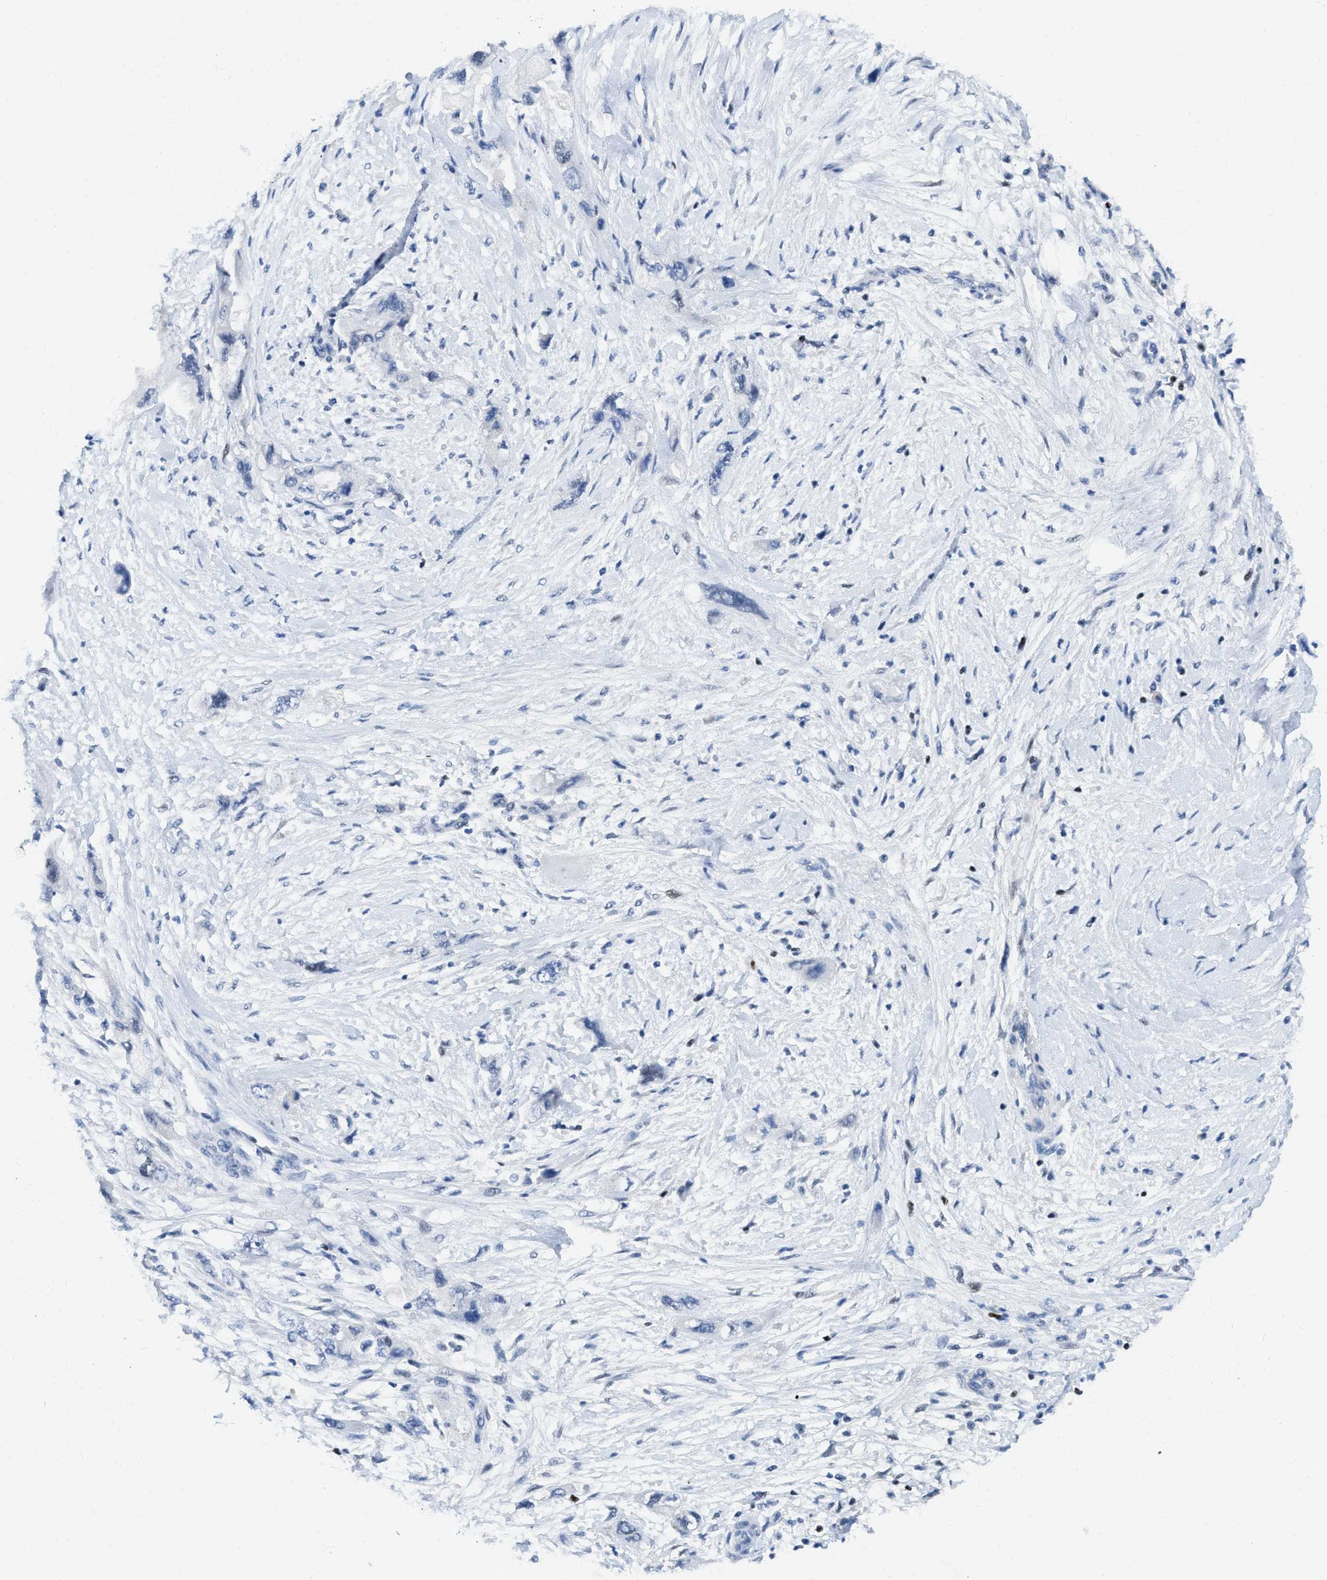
{"staining": {"intensity": "negative", "quantity": "none", "location": "none"}, "tissue": "pancreatic cancer", "cell_type": "Tumor cells", "image_type": "cancer", "snomed": [{"axis": "morphology", "description": "Adenocarcinoma, NOS"}, {"axis": "topography", "description": "Pancreas"}], "caption": "Pancreatic cancer was stained to show a protein in brown. There is no significant expression in tumor cells.", "gene": "TCF7", "patient": {"sex": "female", "age": 73}}